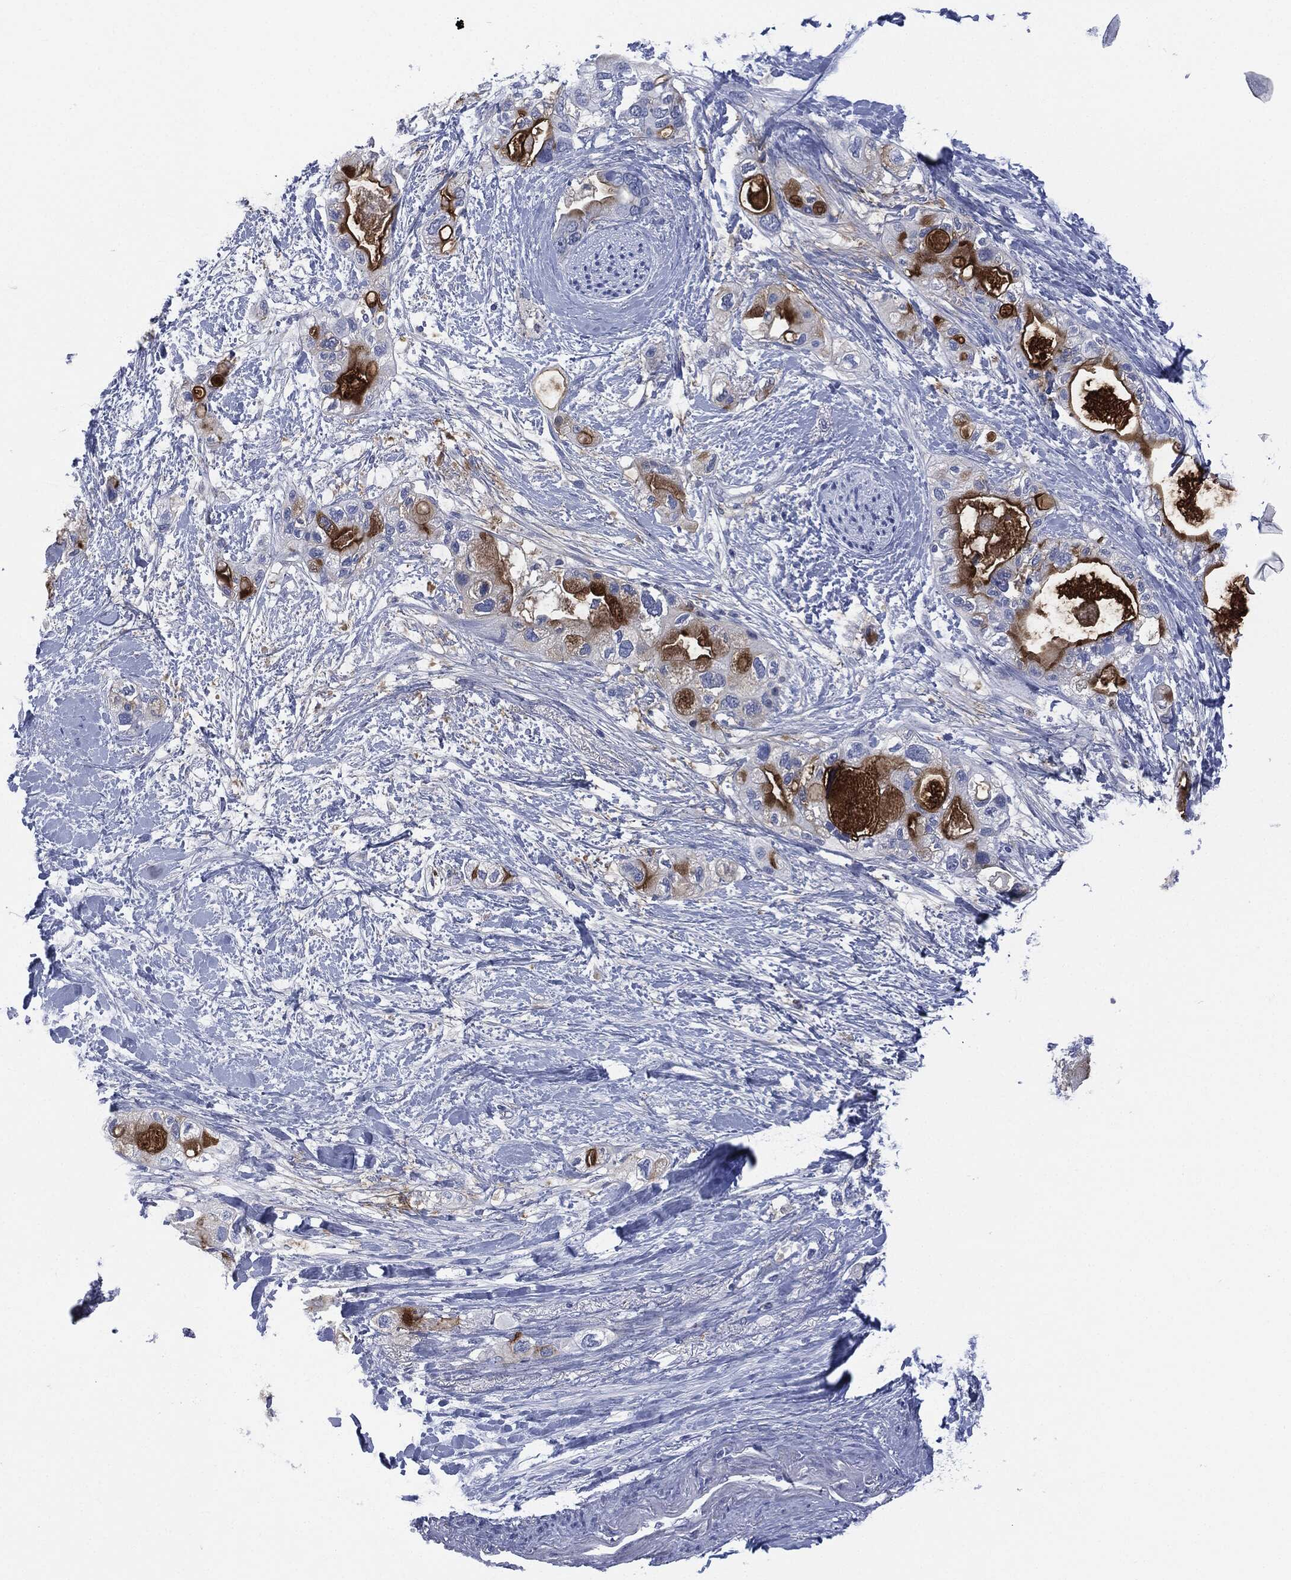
{"staining": {"intensity": "strong", "quantity": "<25%", "location": "cytoplasmic/membranous"}, "tissue": "pancreatic cancer", "cell_type": "Tumor cells", "image_type": "cancer", "snomed": [{"axis": "morphology", "description": "Adenocarcinoma, NOS"}, {"axis": "topography", "description": "Pancreas"}], "caption": "Pancreatic cancer tissue demonstrates strong cytoplasmic/membranous staining in approximately <25% of tumor cells, visualized by immunohistochemistry. The protein of interest is stained brown, and the nuclei are stained in blue (DAB IHC with brightfield microscopy, high magnification).", "gene": "MUC16", "patient": {"sex": "female", "age": 56}}